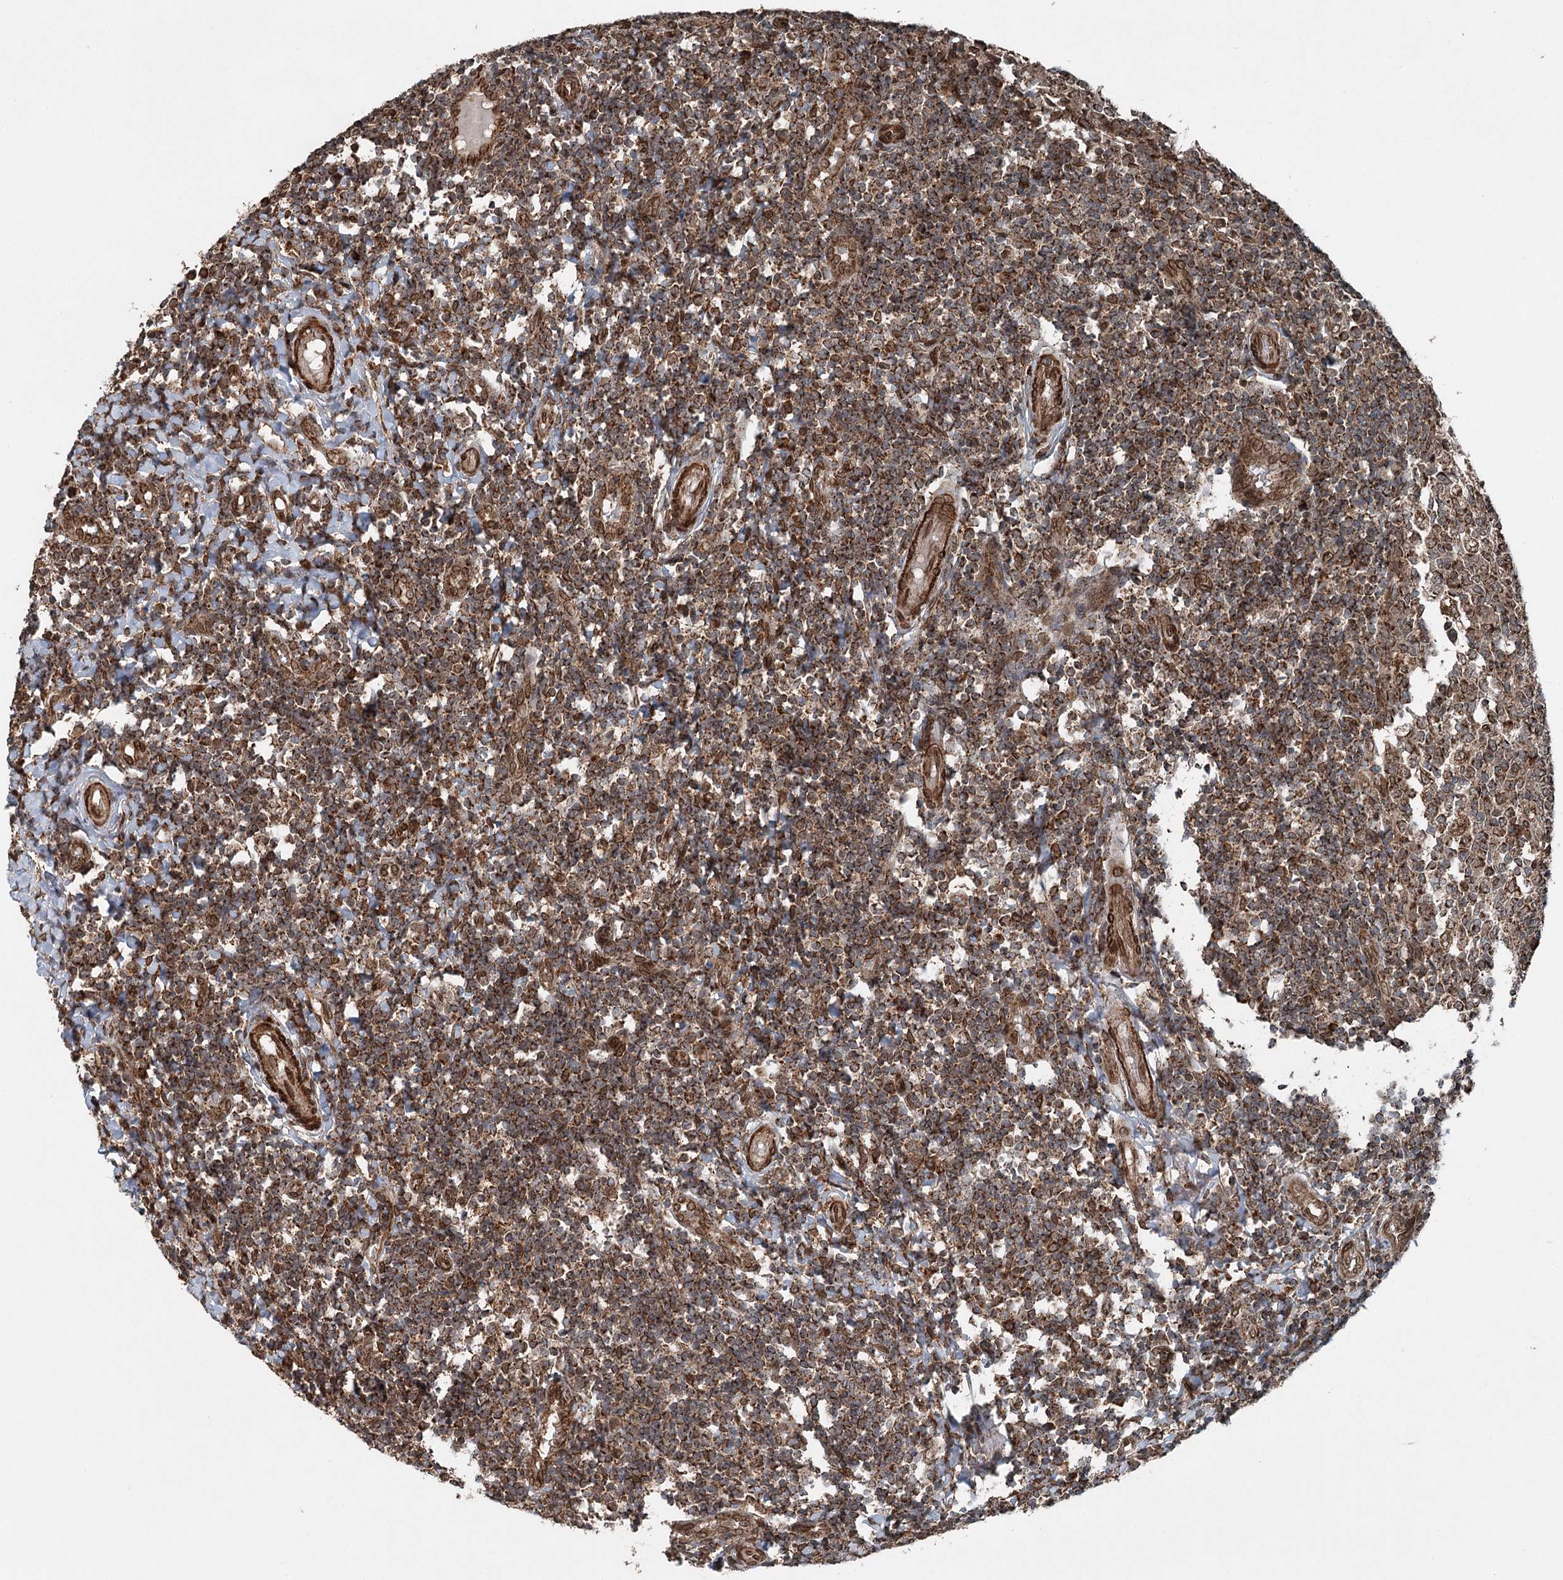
{"staining": {"intensity": "strong", "quantity": ">75%", "location": "cytoplasmic/membranous"}, "tissue": "tonsil", "cell_type": "Germinal center cells", "image_type": "normal", "snomed": [{"axis": "morphology", "description": "Normal tissue, NOS"}, {"axis": "topography", "description": "Tonsil"}], "caption": "Immunohistochemical staining of benign human tonsil shows high levels of strong cytoplasmic/membranous staining in approximately >75% of germinal center cells.", "gene": "BCKDHA", "patient": {"sex": "female", "age": 19}}